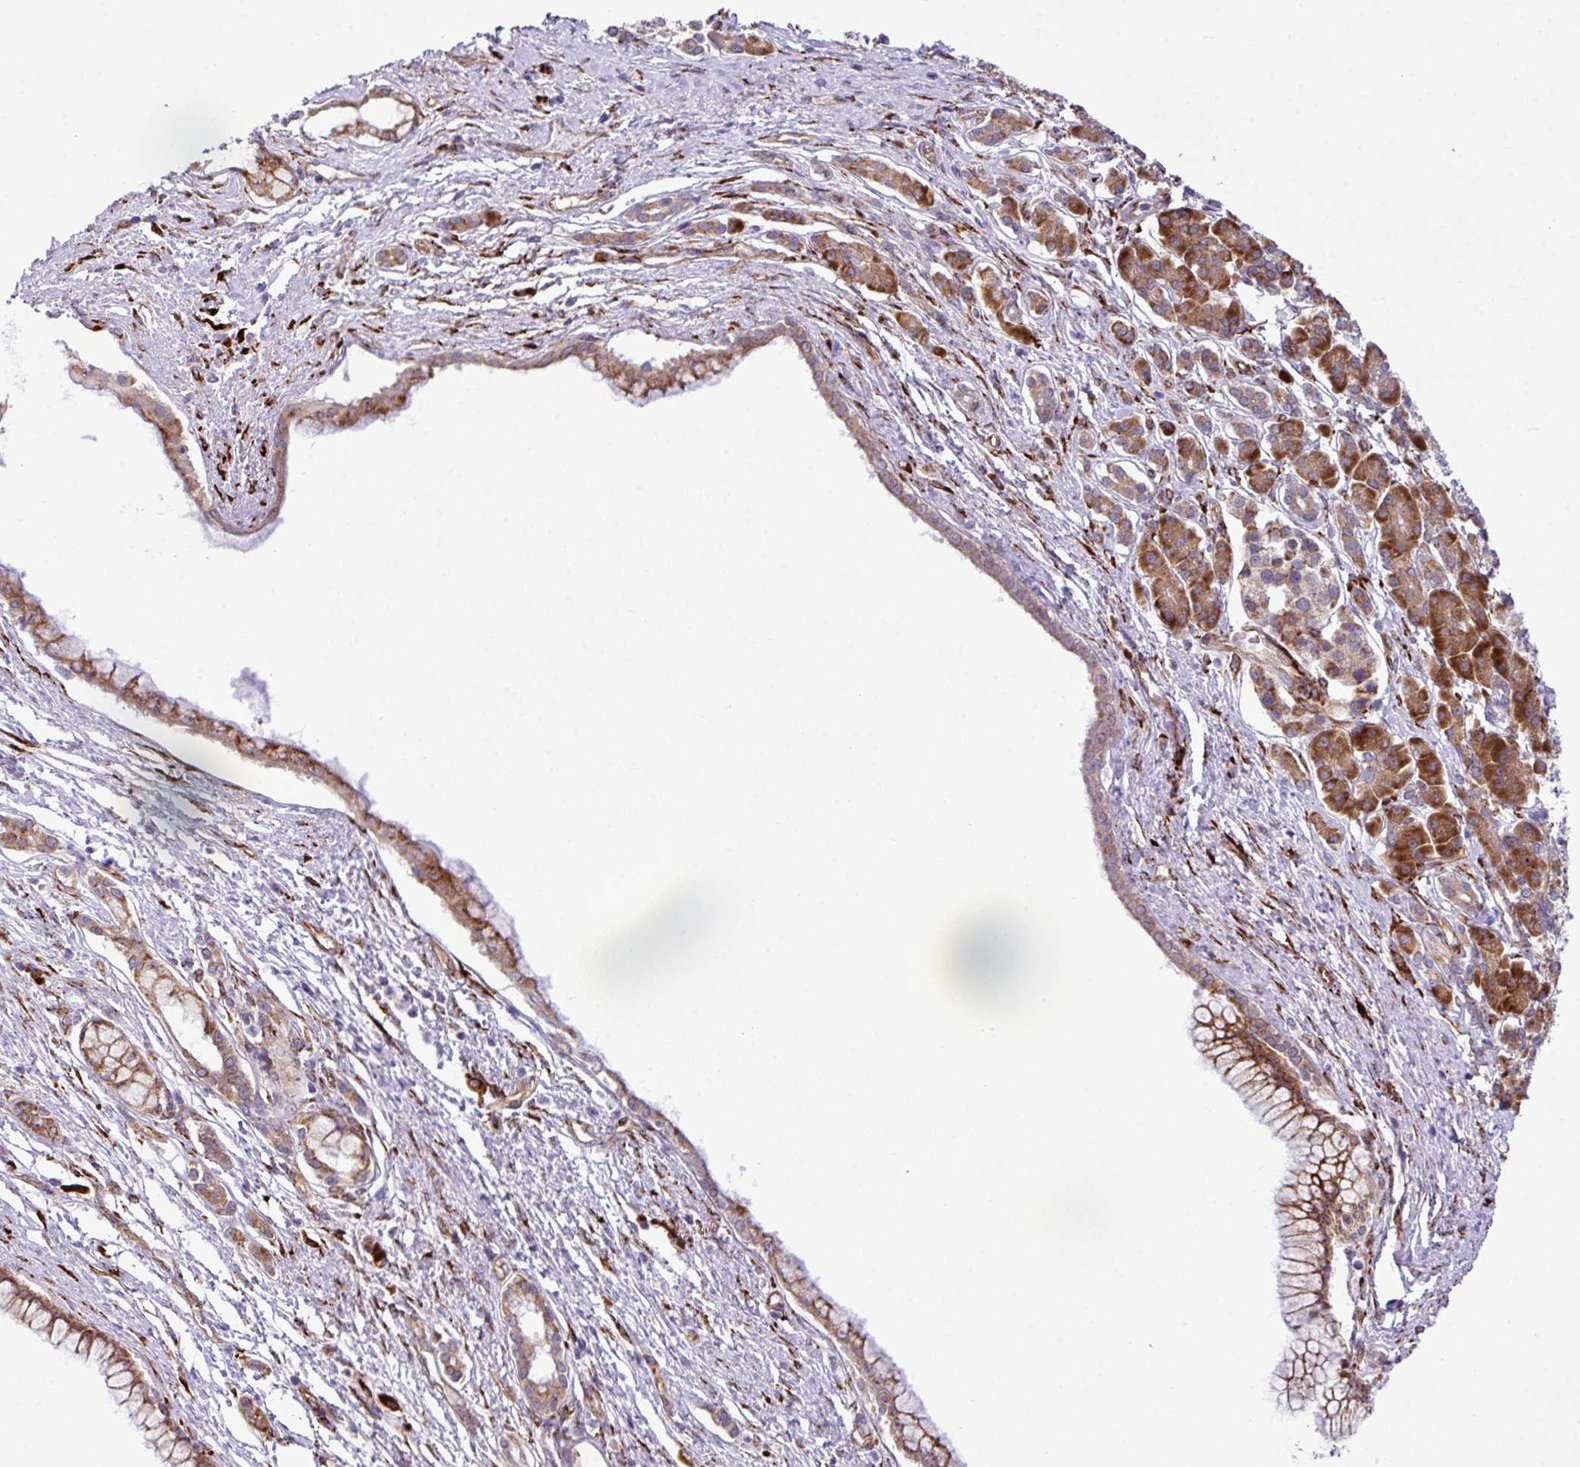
{"staining": {"intensity": "moderate", "quantity": ">75%", "location": "cytoplasmic/membranous"}, "tissue": "pancreatic cancer", "cell_type": "Tumor cells", "image_type": "cancer", "snomed": [{"axis": "morphology", "description": "Adenocarcinoma, NOS"}, {"axis": "topography", "description": "Pancreas"}], "caption": "The photomicrograph exhibits immunohistochemical staining of pancreatic adenocarcinoma. There is moderate cytoplasmic/membranous positivity is appreciated in approximately >75% of tumor cells.", "gene": "CFAP97", "patient": {"sex": "male", "age": 70}}